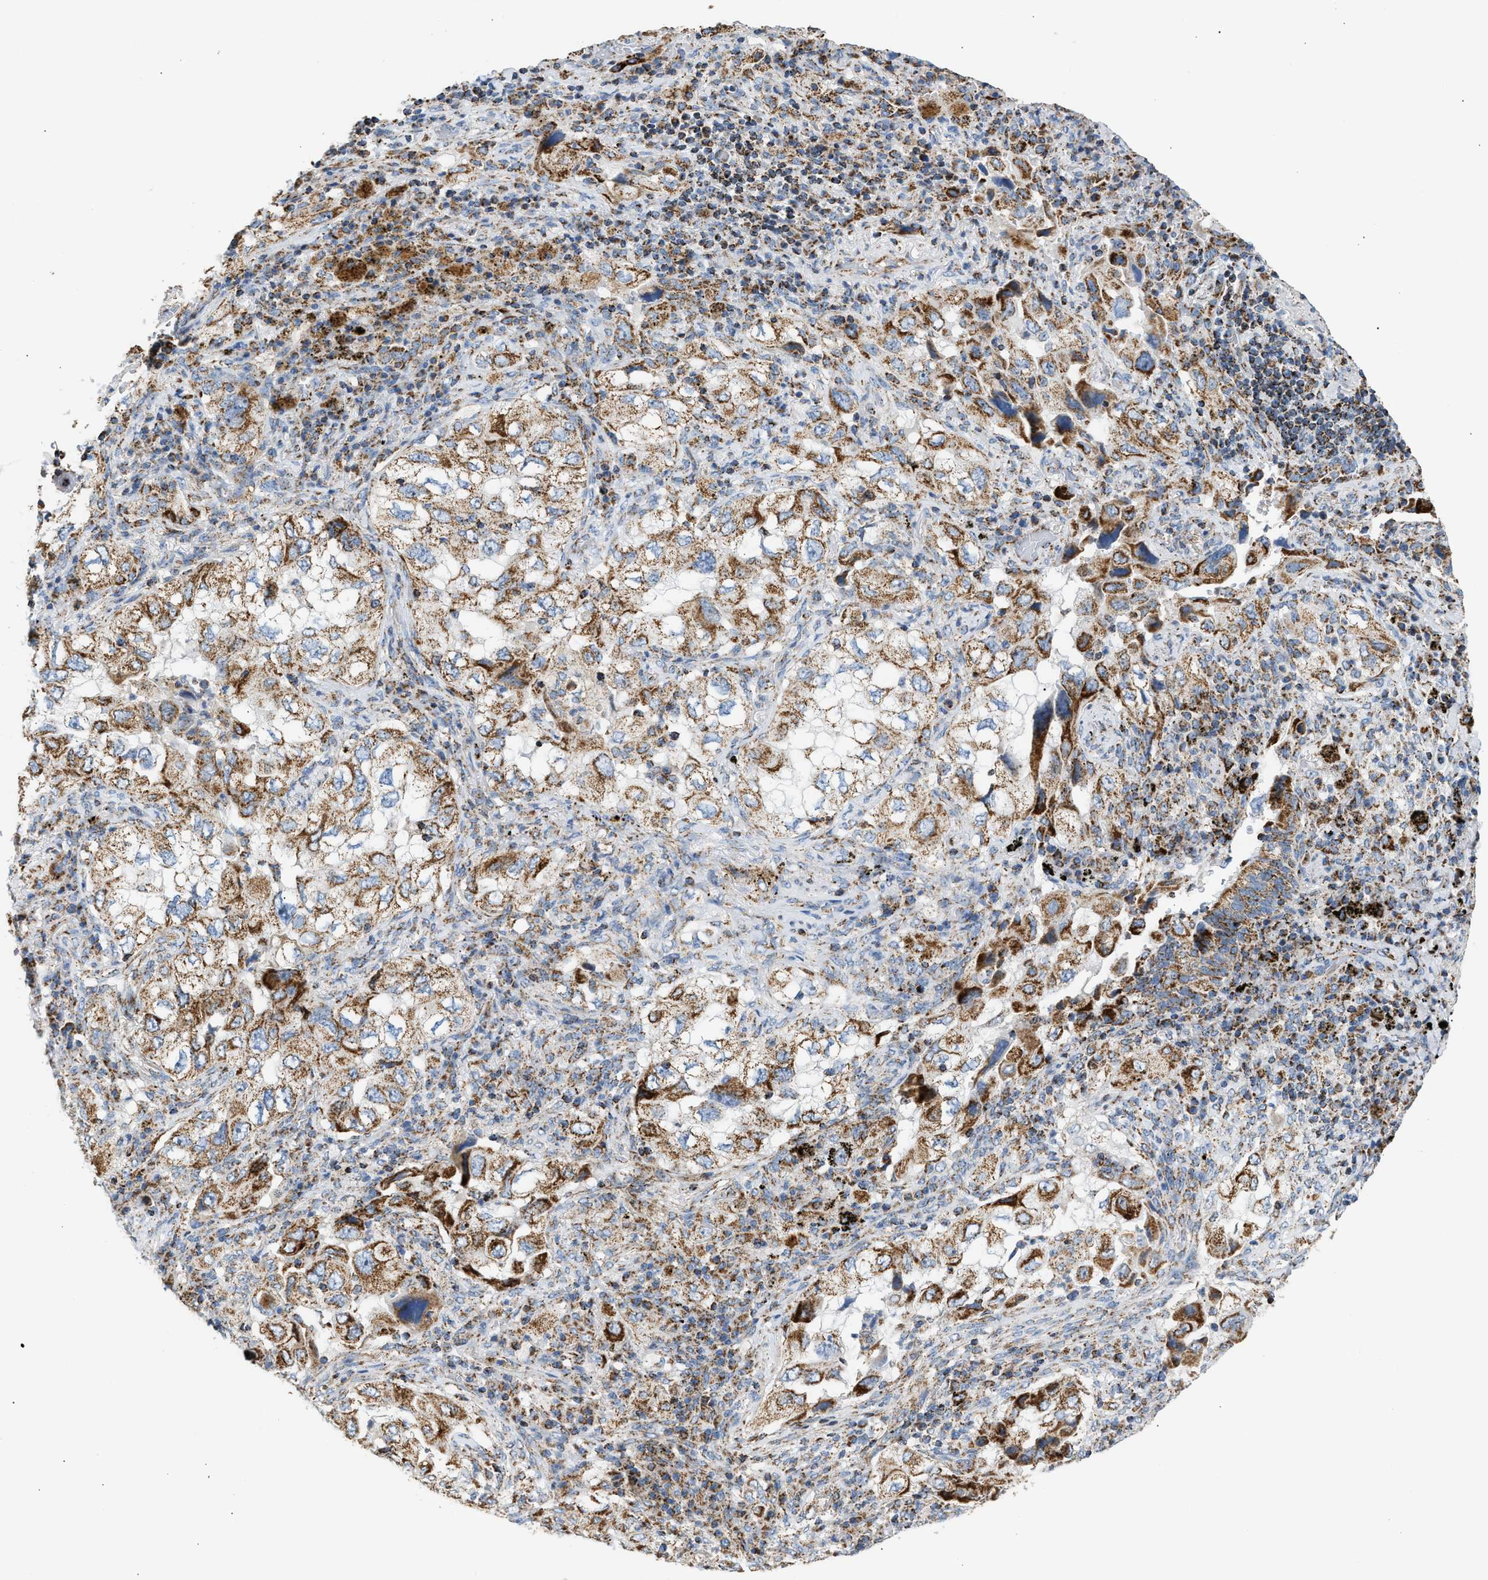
{"staining": {"intensity": "moderate", "quantity": ">75%", "location": "cytoplasmic/membranous"}, "tissue": "lung cancer", "cell_type": "Tumor cells", "image_type": "cancer", "snomed": [{"axis": "morphology", "description": "Adenocarcinoma, NOS"}, {"axis": "topography", "description": "Lung"}], "caption": "Approximately >75% of tumor cells in human lung cancer reveal moderate cytoplasmic/membranous protein positivity as visualized by brown immunohistochemical staining.", "gene": "OGDH", "patient": {"sex": "male", "age": 64}}